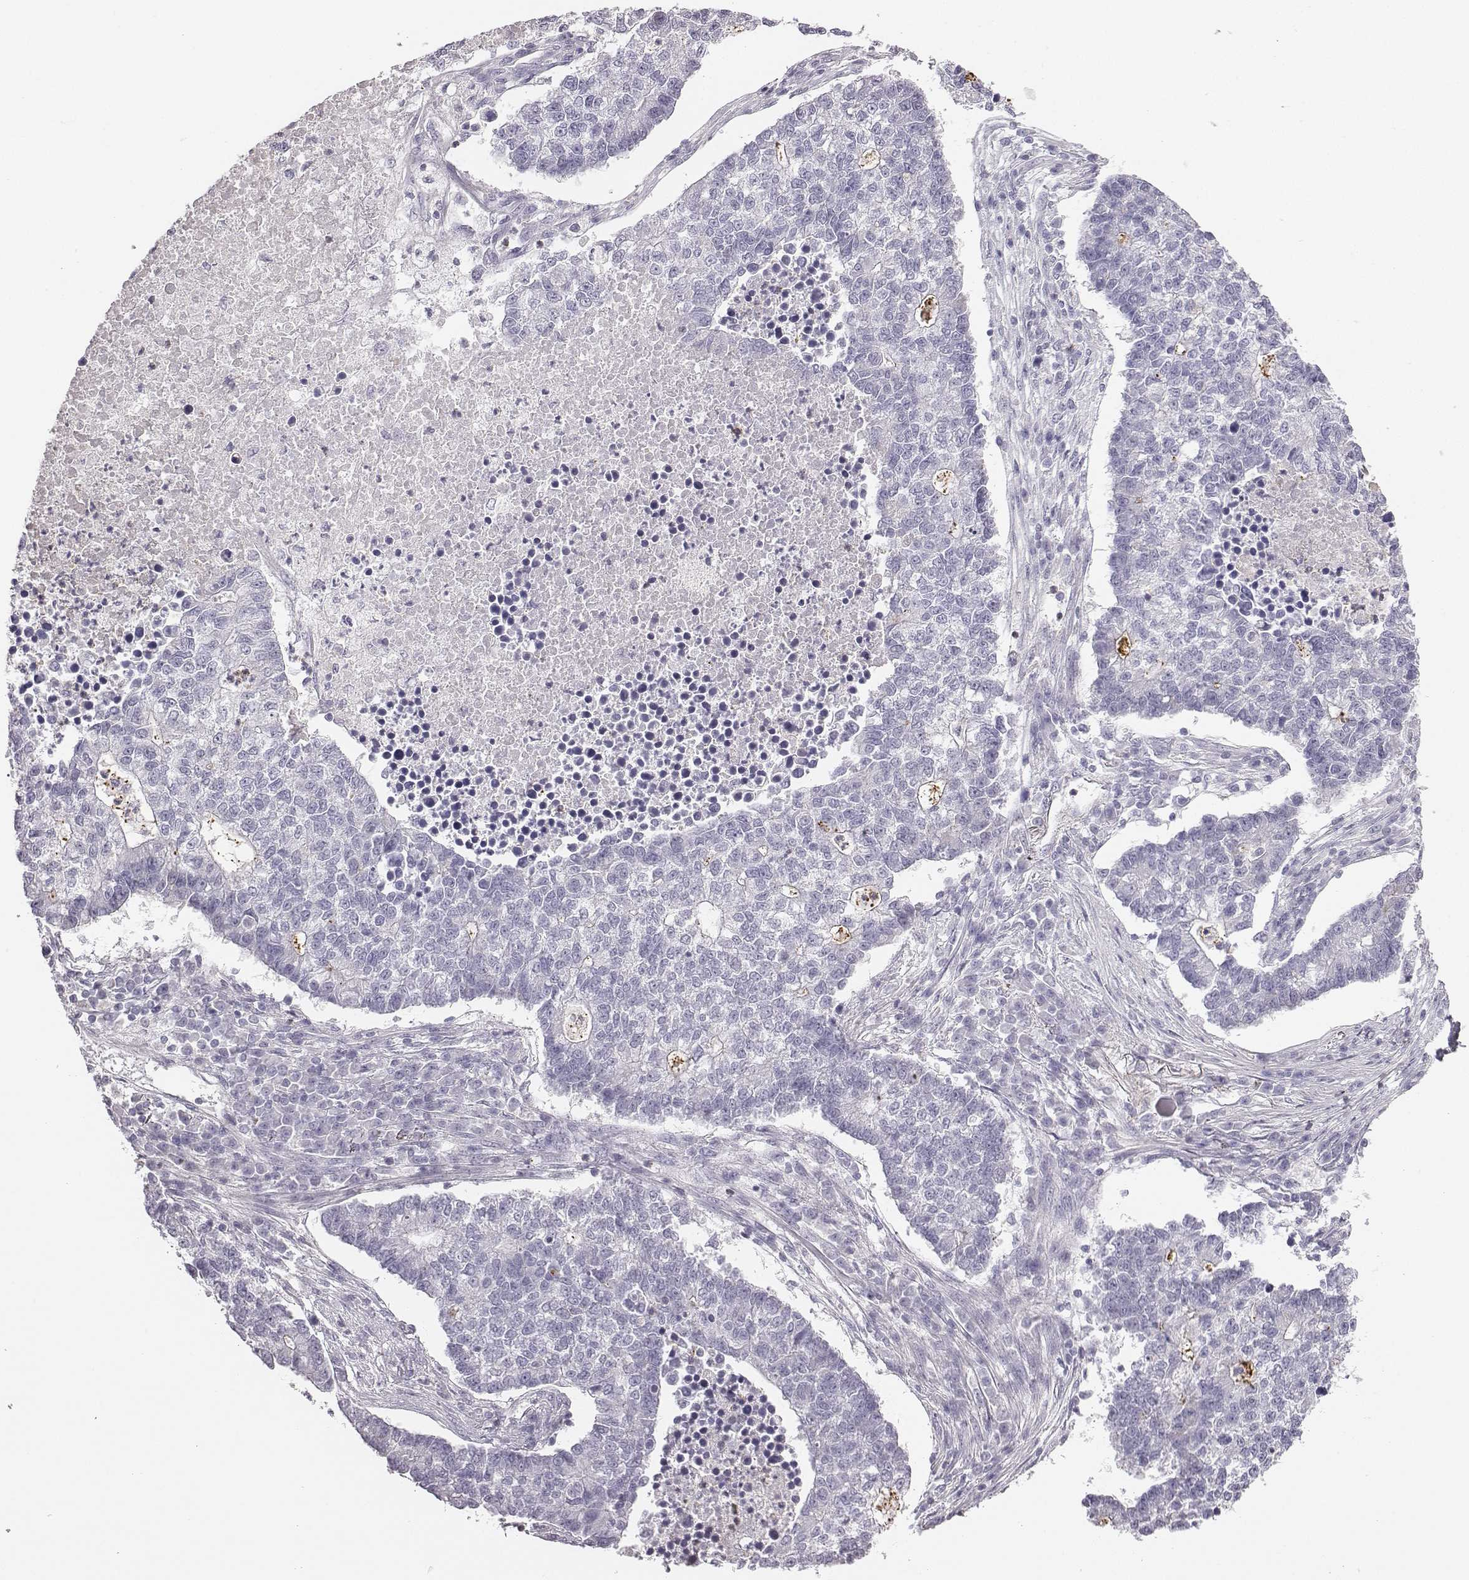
{"staining": {"intensity": "negative", "quantity": "none", "location": "none"}, "tissue": "lung cancer", "cell_type": "Tumor cells", "image_type": "cancer", "snomed": [{"axis": "morphology", "description": "Adenocarcinoma, NOS"}, {"axis": "topography", "description": "Lung"}], "caption": "High power microscopy photomicrograph of an immunohistochemistry image of lung adenocarcinoma, revealing no significant expression in tumor cells. (DAB (3,3'-diaminobenzidine) IHC visualized using brightfield microscopy, high magnification).", "gene": "ADAM7", "patient": {"sex": "male", "age": 57}}